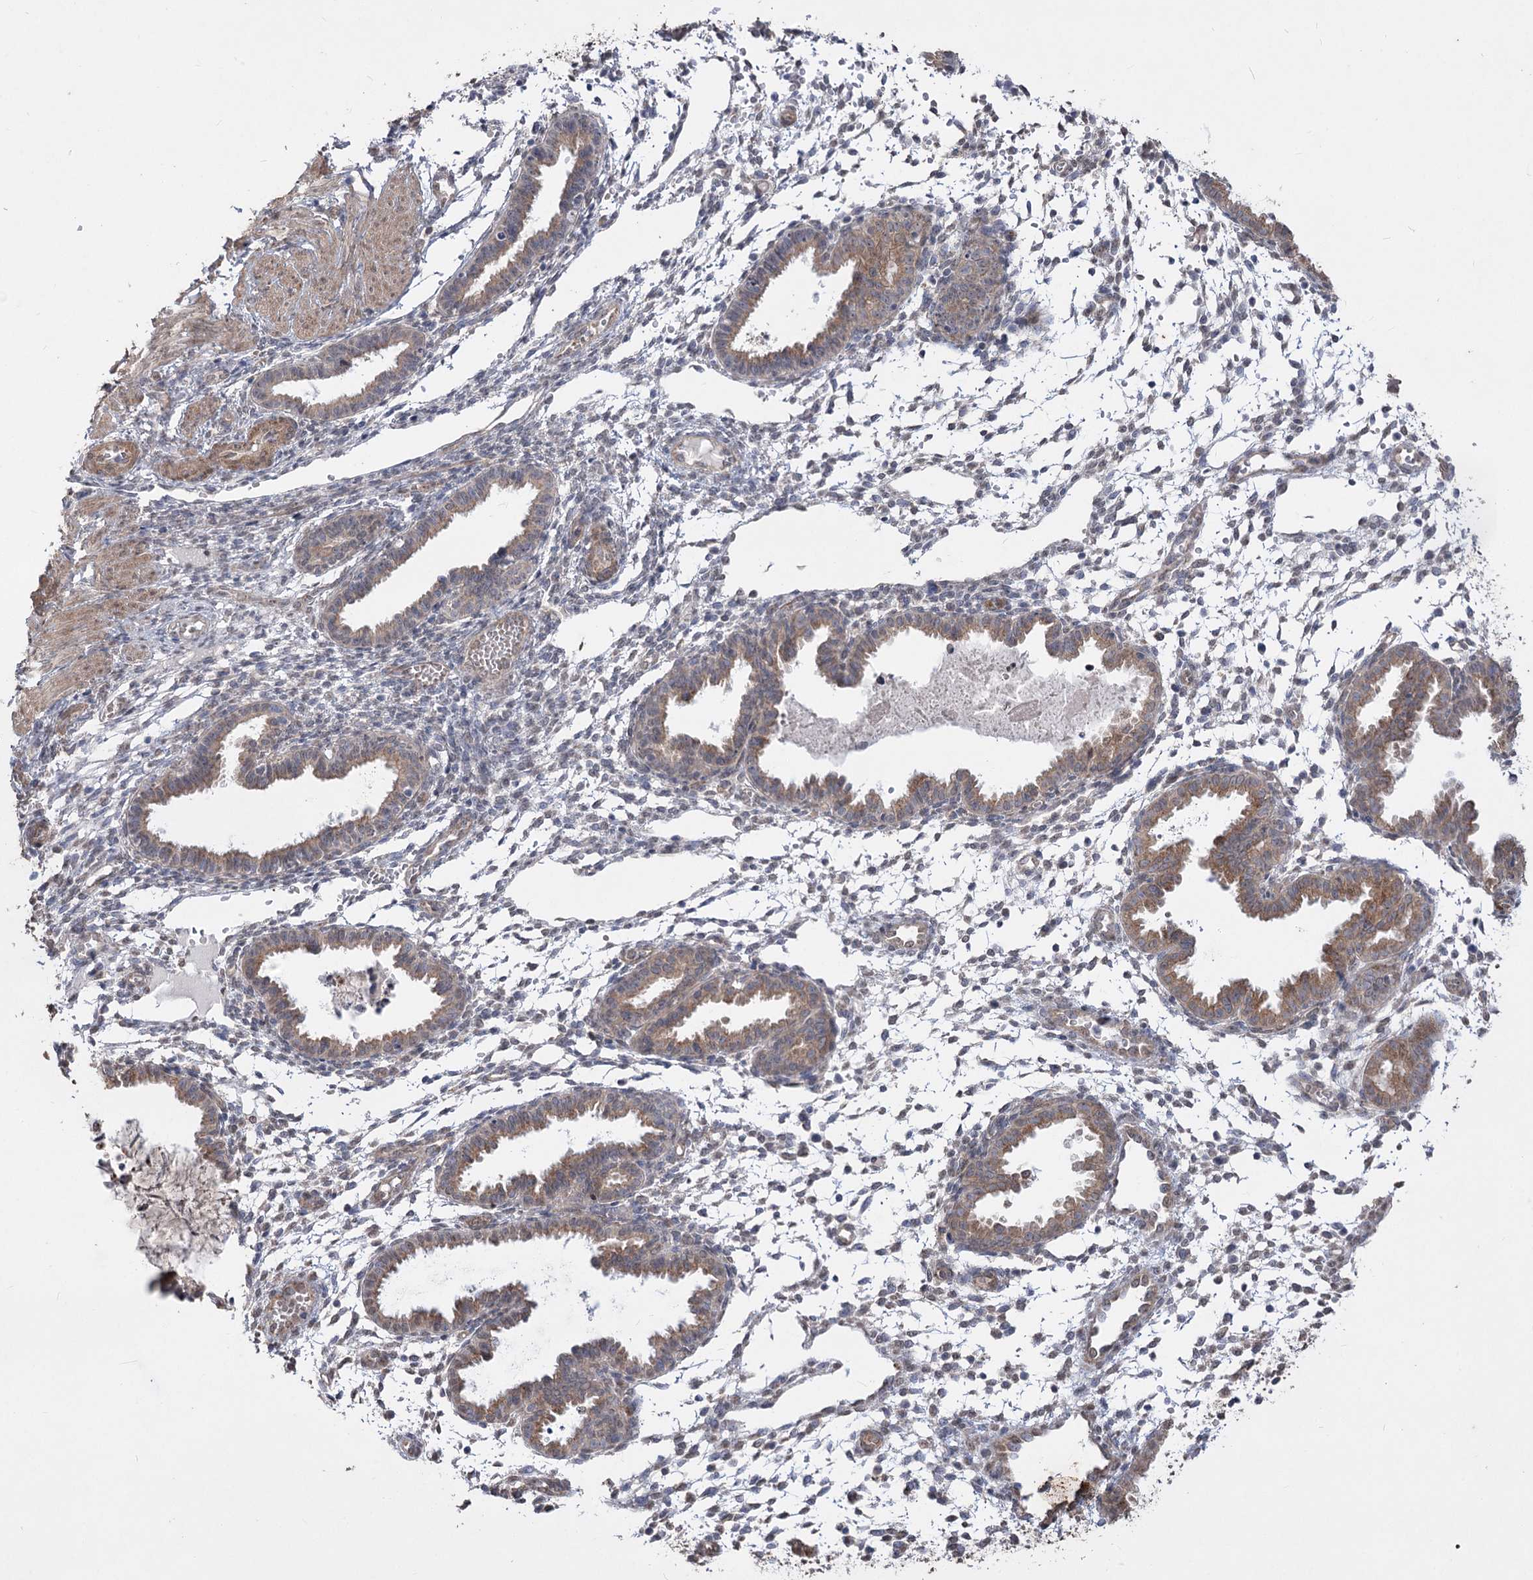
{"staining": {"intensity": "moderate", "quantity": "<25%", "location": "cytoplasmic/membranous"}, "tissue": "endometrium", "cell_type": "Cells in endometrial stroma", "image_type": "normal", "snomed": [{"axis": "morphology", "description": "Normal tissue, NOS"}, {"axis": "topography", "description": "Endometrium"}], "caption": "Immunohistochemistry image of normal human endometrium stained for a protein (brown), which shows low levels of moderate cytoplasmic/membranous positivity in approximately <25% of cells in endometrial stroma.", "gene": "ZSCAN23", "patient": {"sex": "female", "age": 33}}